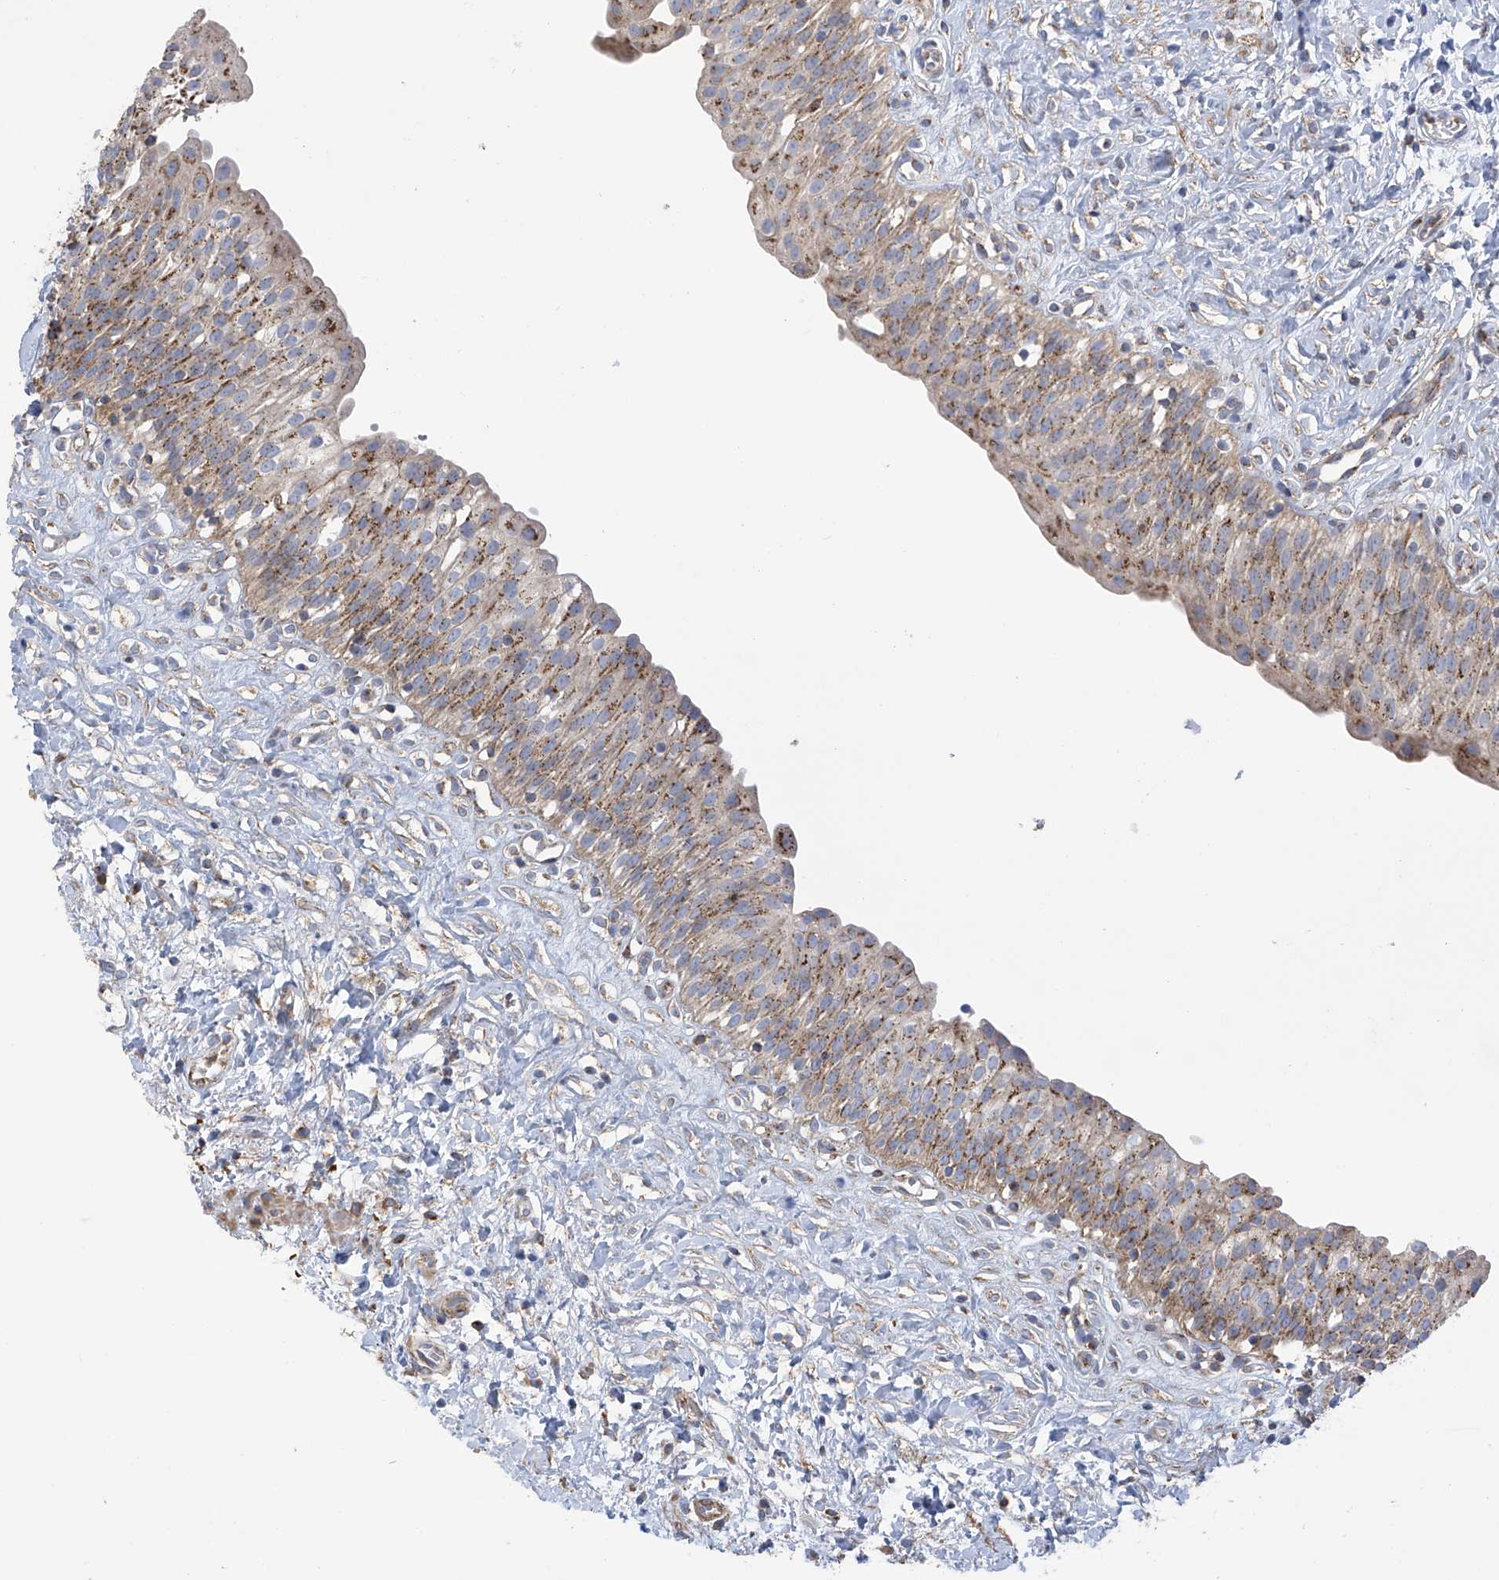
{"staining": {"intensity": "moderate", "quantity": ">75%", "location": "cytoplasmic/membranous"}, "tissue": "urinary bladder", "cell_type": "Urothelial cells", "image_type": "normal", "snomed": [{"axis": "morphology", "description": "Normal tissue, NOS"}, {"axis": "topography", "description": "Urinary bladder"}], "caption": "This is a histology image of IHC staining of benign urinary bladder, which shows moderate staining in the cytoplasmic/membranous of urothelial cells.", "gene": "ITM2B", "patient": {"sex": "male", "age": 51}}